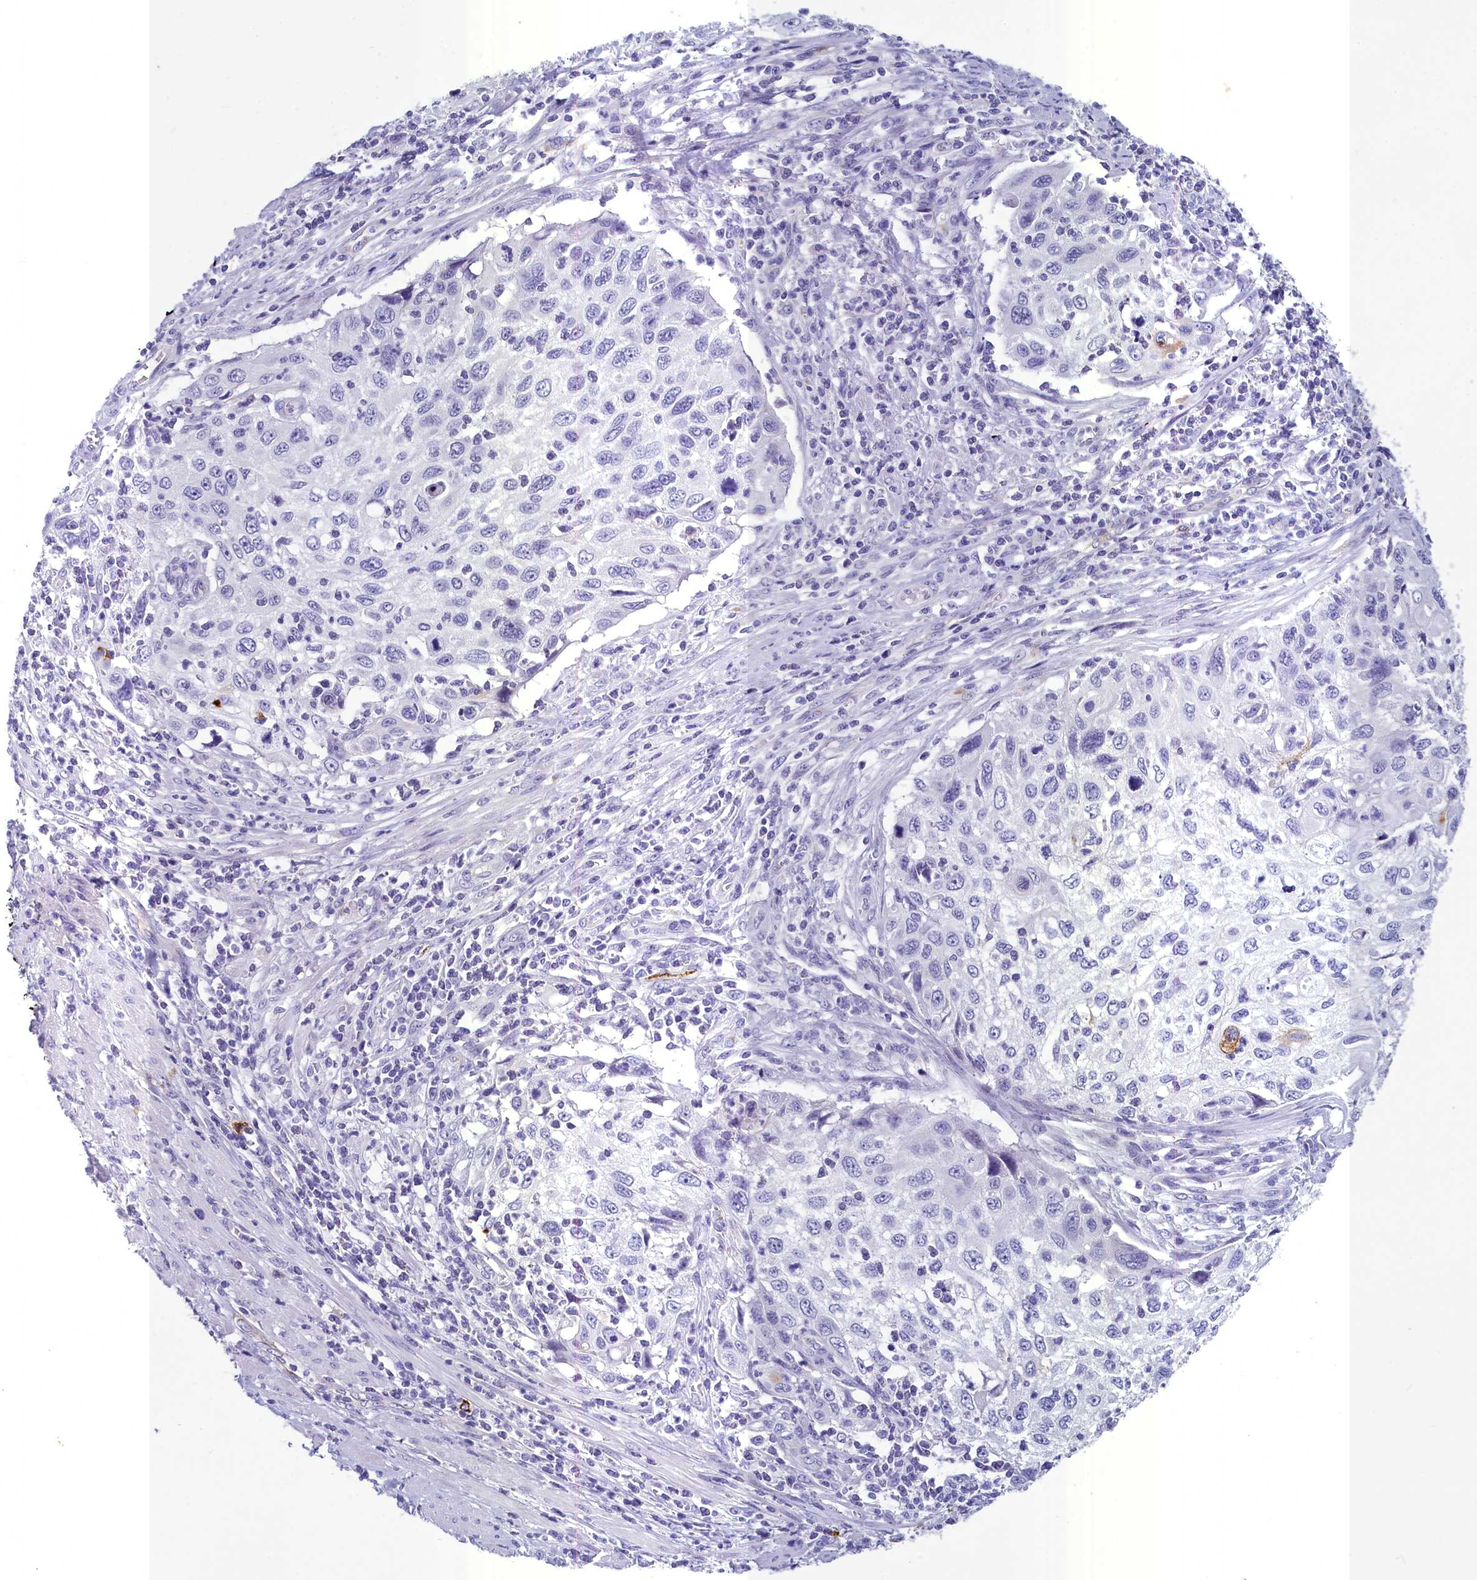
{"staining": {"intensity": "negative", "quantity": "none", "location": "none"}, "tissue": "cervical cancer", "cell_type": "Tumor cells", "image_type": "cancer", "snomed": [{"axis": "morphology", "description": "Squamous cell carcinoma, NOS"}, {"axis": "topography", "description": "Cervix"}], "caption": "Cervical squamous cell carcinoma was stained to show a protein in brown. There is no significant staining in tumor cells. Brightfield microscopy of IHC stained with DAB (3,3'-diaminobenzidine) (brown) and hematoxylin (blue), captured at high magnification.", "gene": "INSC", "patient": {"sex": "female", "age": 70}}